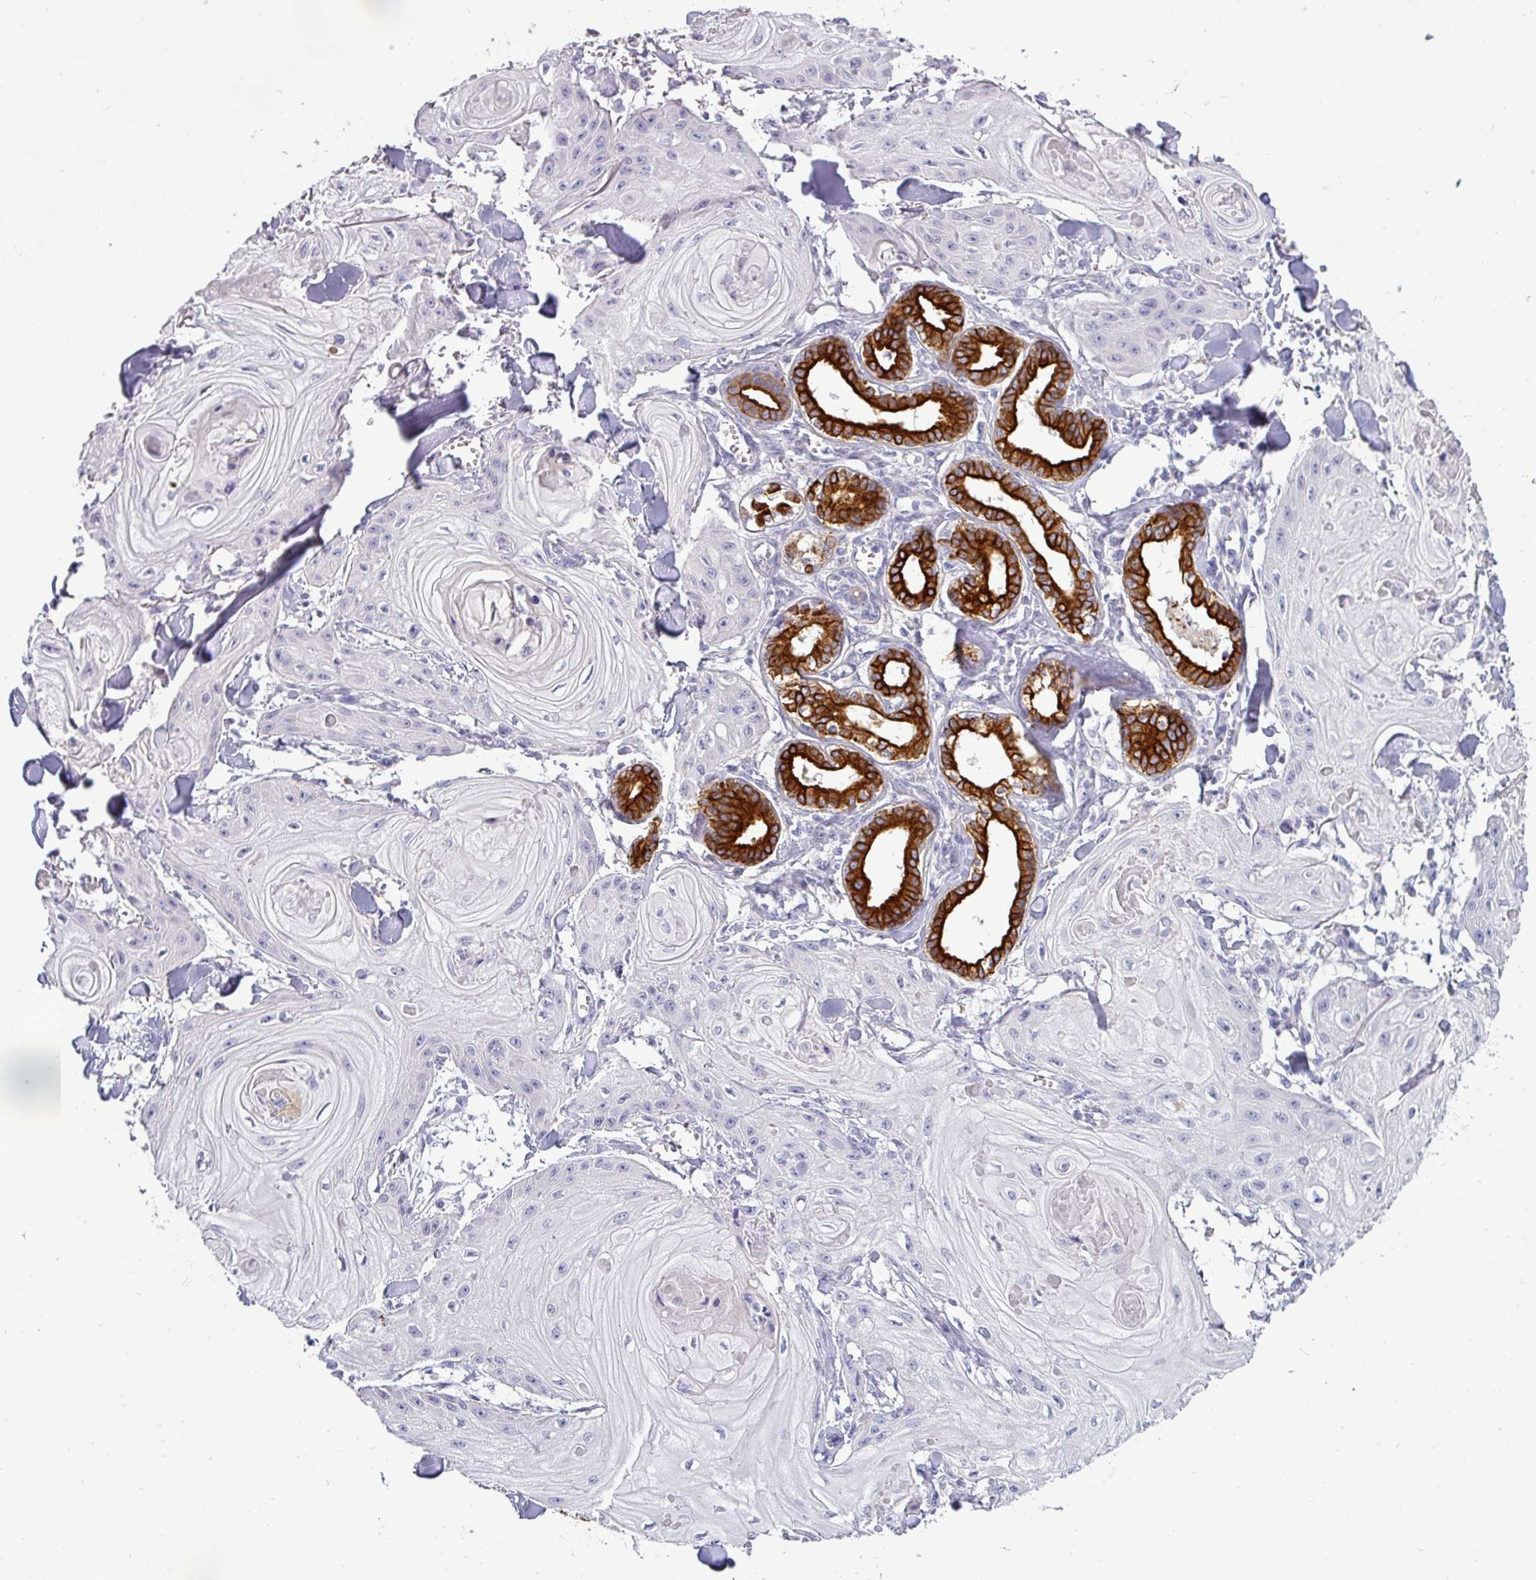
{"staining": {"intensity": "negative", "quantity": "none", "location": "none"}, "tissue": "skin cancer", "cell_type": "Tumor cells", "image_type": "cancer", "snomed": [{"axis": "morphology", "description": "Squamous cell carcinoma, NOS"}, {"axis": "topography", "description": "Skin"}], "caption": "DAB (3,3'-diaminobenzidine) immunohistochemical staining of human skin squamous cell carcinoma shows no significant positivity in tumor cells.", "gene": "ASXL3", "patient": {"sex": "male", "age": 74}}